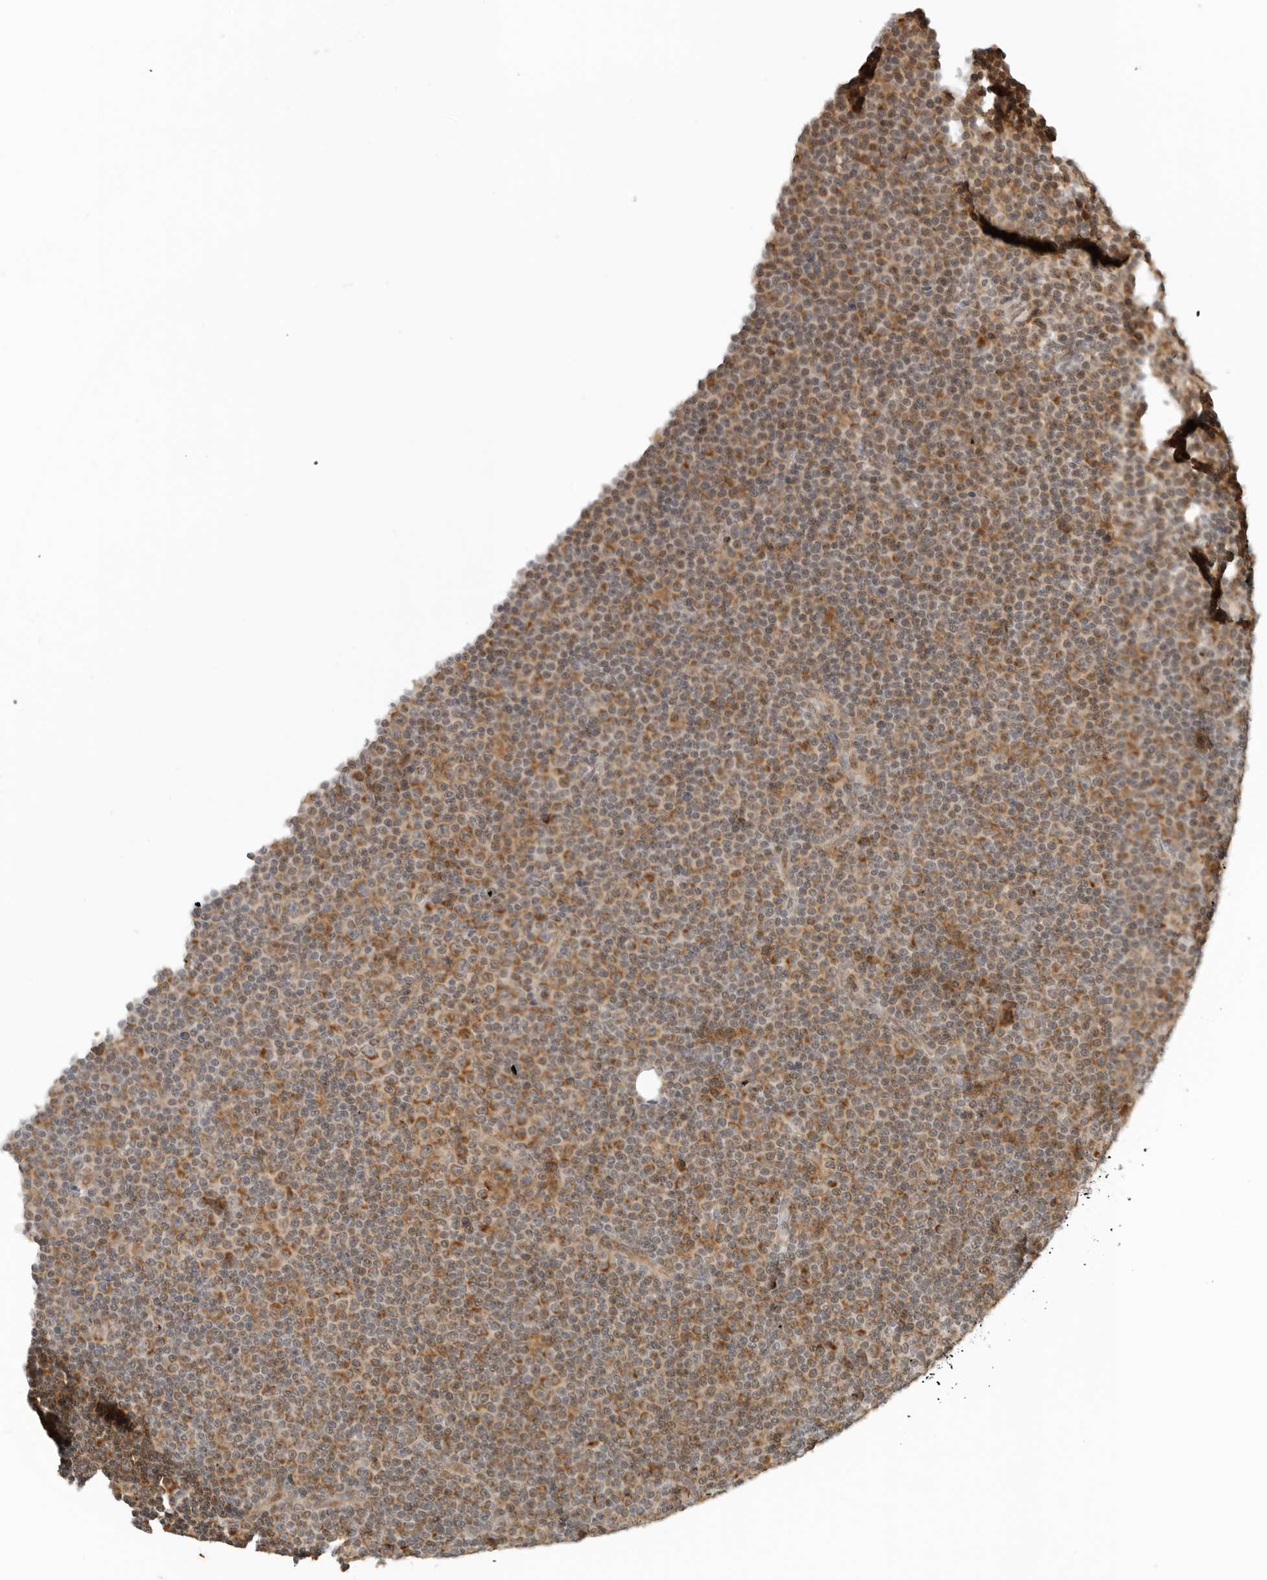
{"staining": {"intensity": "moderate", "quantity": "25%-75%", "location": "cytoplasmic/membranous"}, "tissue": "lymphoma", "cell_type": "Tumor cells", "image_type": "cancer", "snomed": [{"axis": "morphology", "description": "Malignant lymphoma, non-Hodgkin's type, Low grade"}, {"axis": "topography", "description": "Lymph node"}], "caption": "IHC micrograph of low-grade malignant lymphoma, non-Hodgkin's type stained for a protein (brown), which reveals medium levels of moderate cytoplasmic/membranous staining in about 25%-75% of tumor cells.", "gene": "RC3H1", "patient": {"sex": "female", "age": 67}}